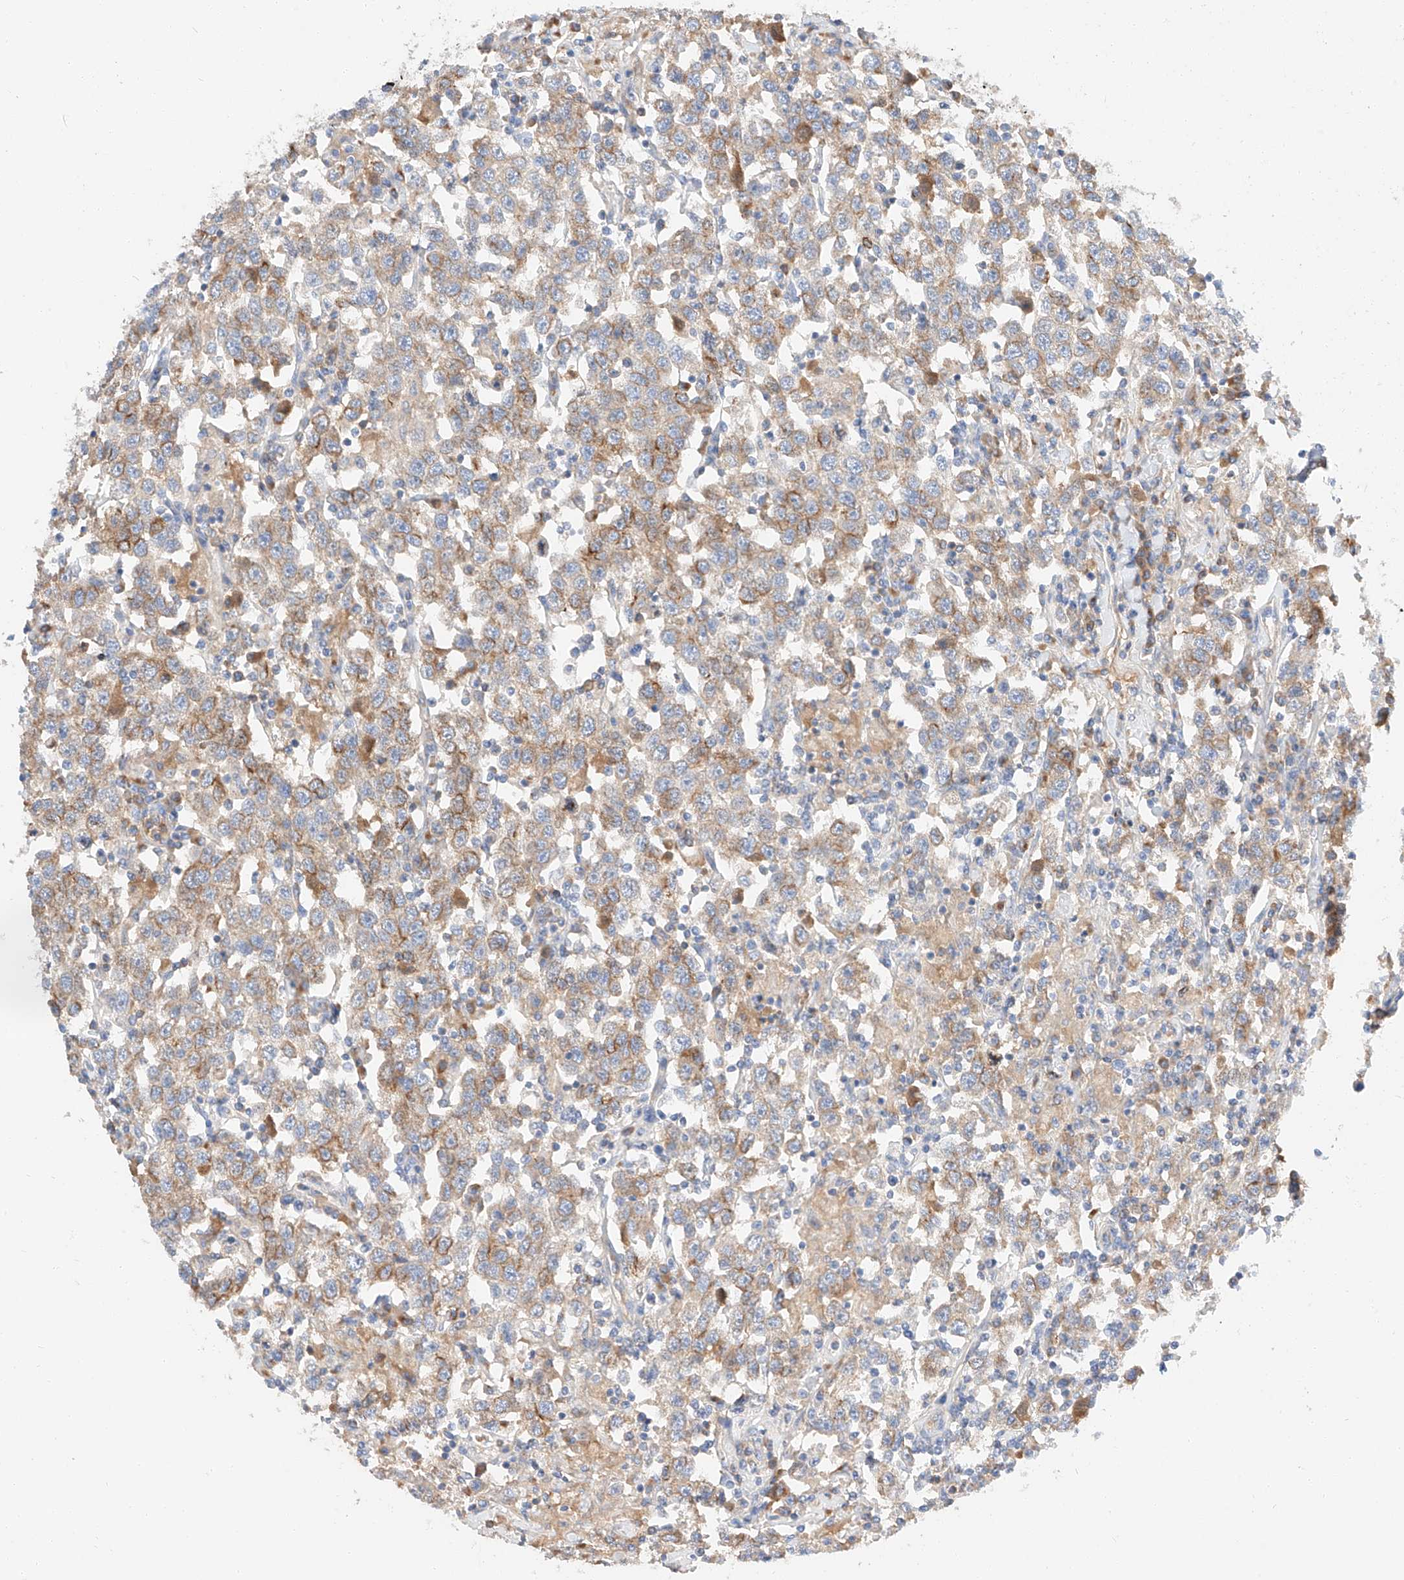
{"staining": {"intensity": "moderate", "quantity": ">75%", "location": "cytoplasmic/membranous"}, "tissue": "testis cancer", "cell_type": "Tumor cells", "image_type": "cancer", "snomed": [{"axis": "morphology", "description": "Seminoma, NOS"}, {"axis": "topography", "description": "Testis"}], "caption": "Immunohistochemical staining of testis cancer reveals medium levels of moderate cytoplasmic/membranous protein positivity in about >75% of tumor cells.", "gene": "MAP7", "patient": {"sex": "male", "age": 41}}